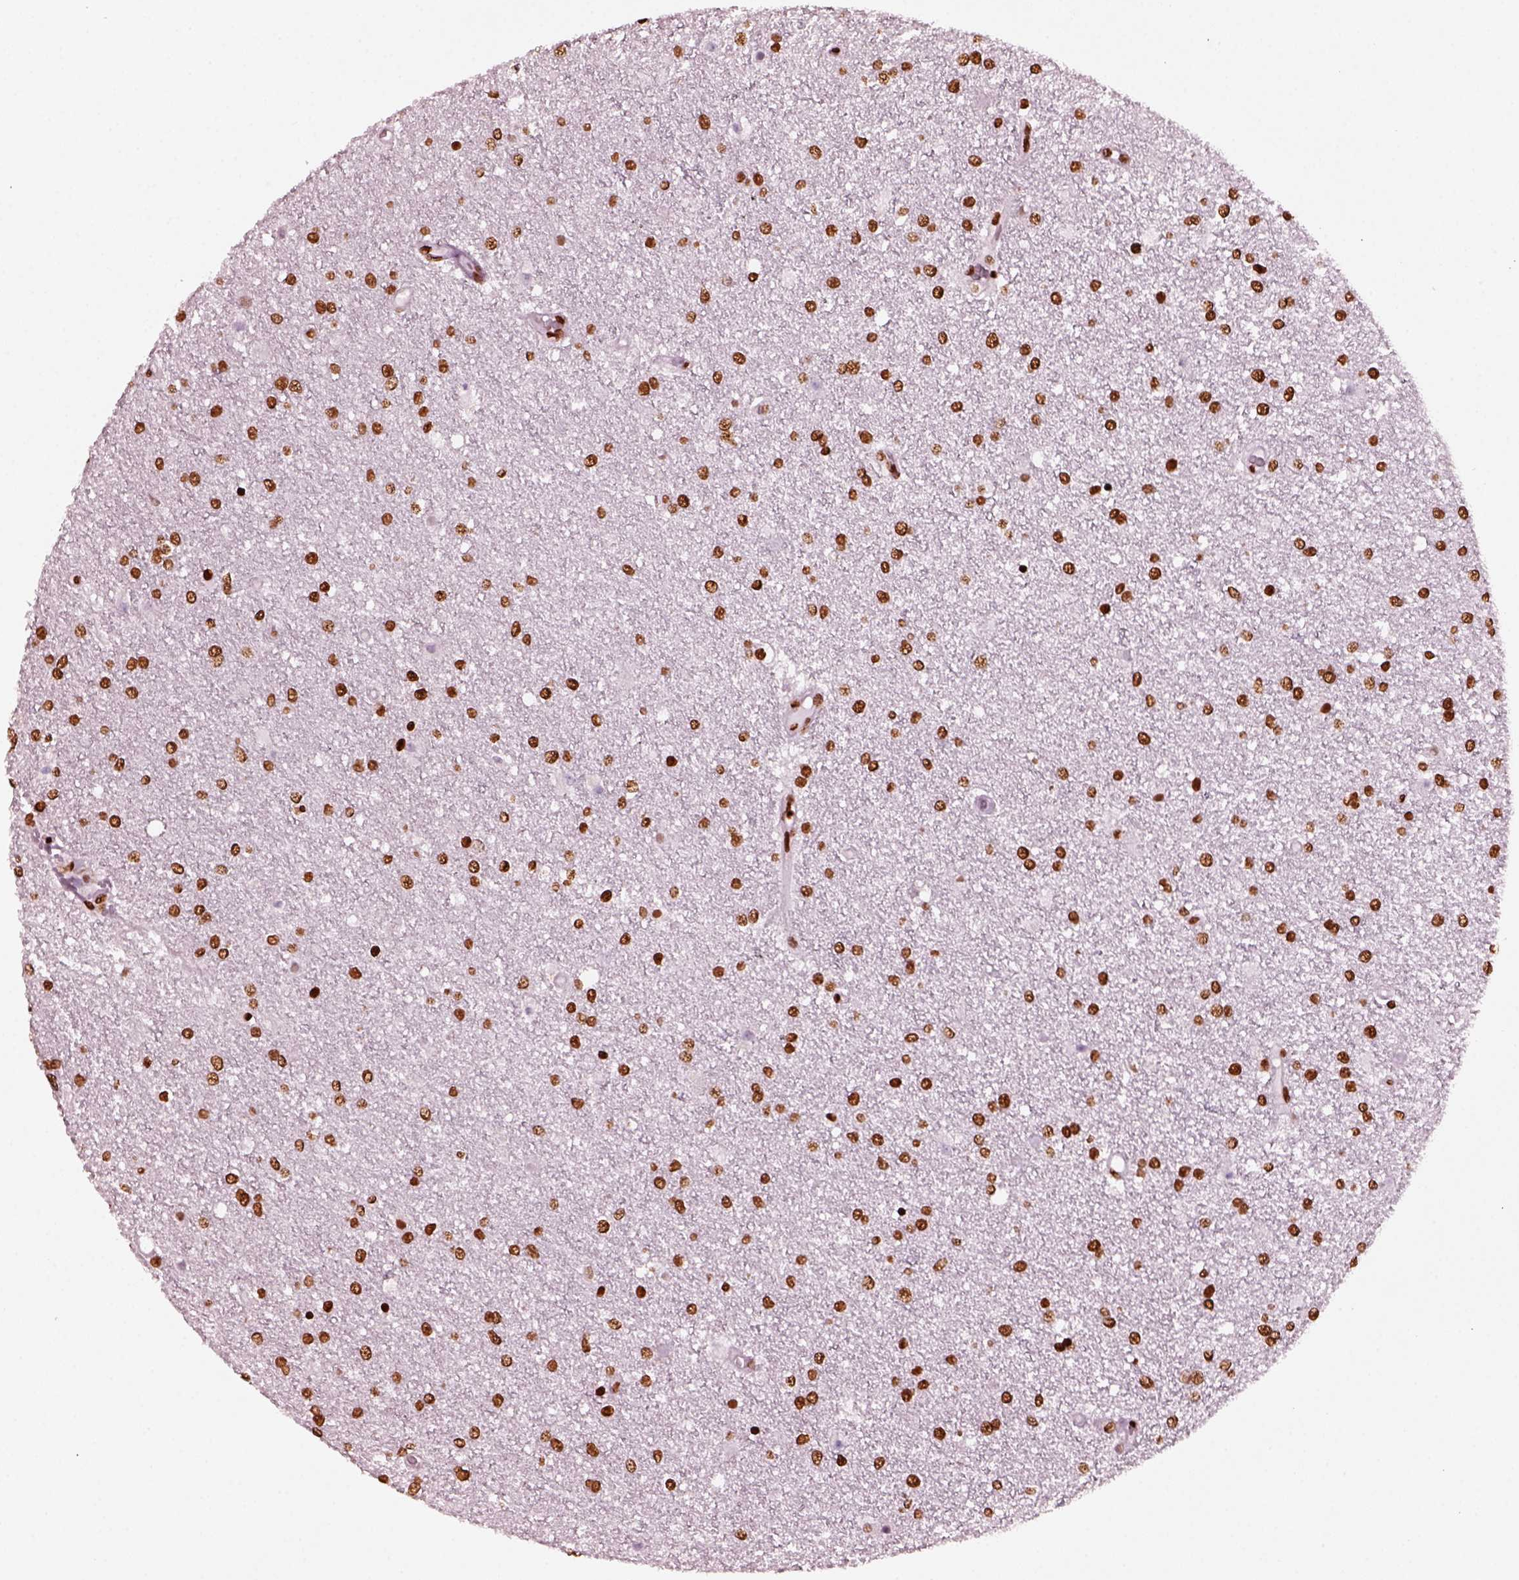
{"staining": {"intensity": "strong", "quantity": ">75%", "location": "nuclear"}, "tissue": "glioma", "cell_type": "Tumor cells", "image_type": "cancer", "snomed": [{"axis": "morphology", "description": "Glioma, malignant, High grade"}, {"axis": "topography", "description": "Brain"}], "caption": "Immunohistochemical staining of malignant high-grade glioma shows high levels of strong nuclear protein staining in approximately >75% of tumor cells. (brown staining indicates protein expression, while blue staining denotes nuclei).", "gene": "CBFA2T3", "patient": {"sex": "female", "age": 61}}